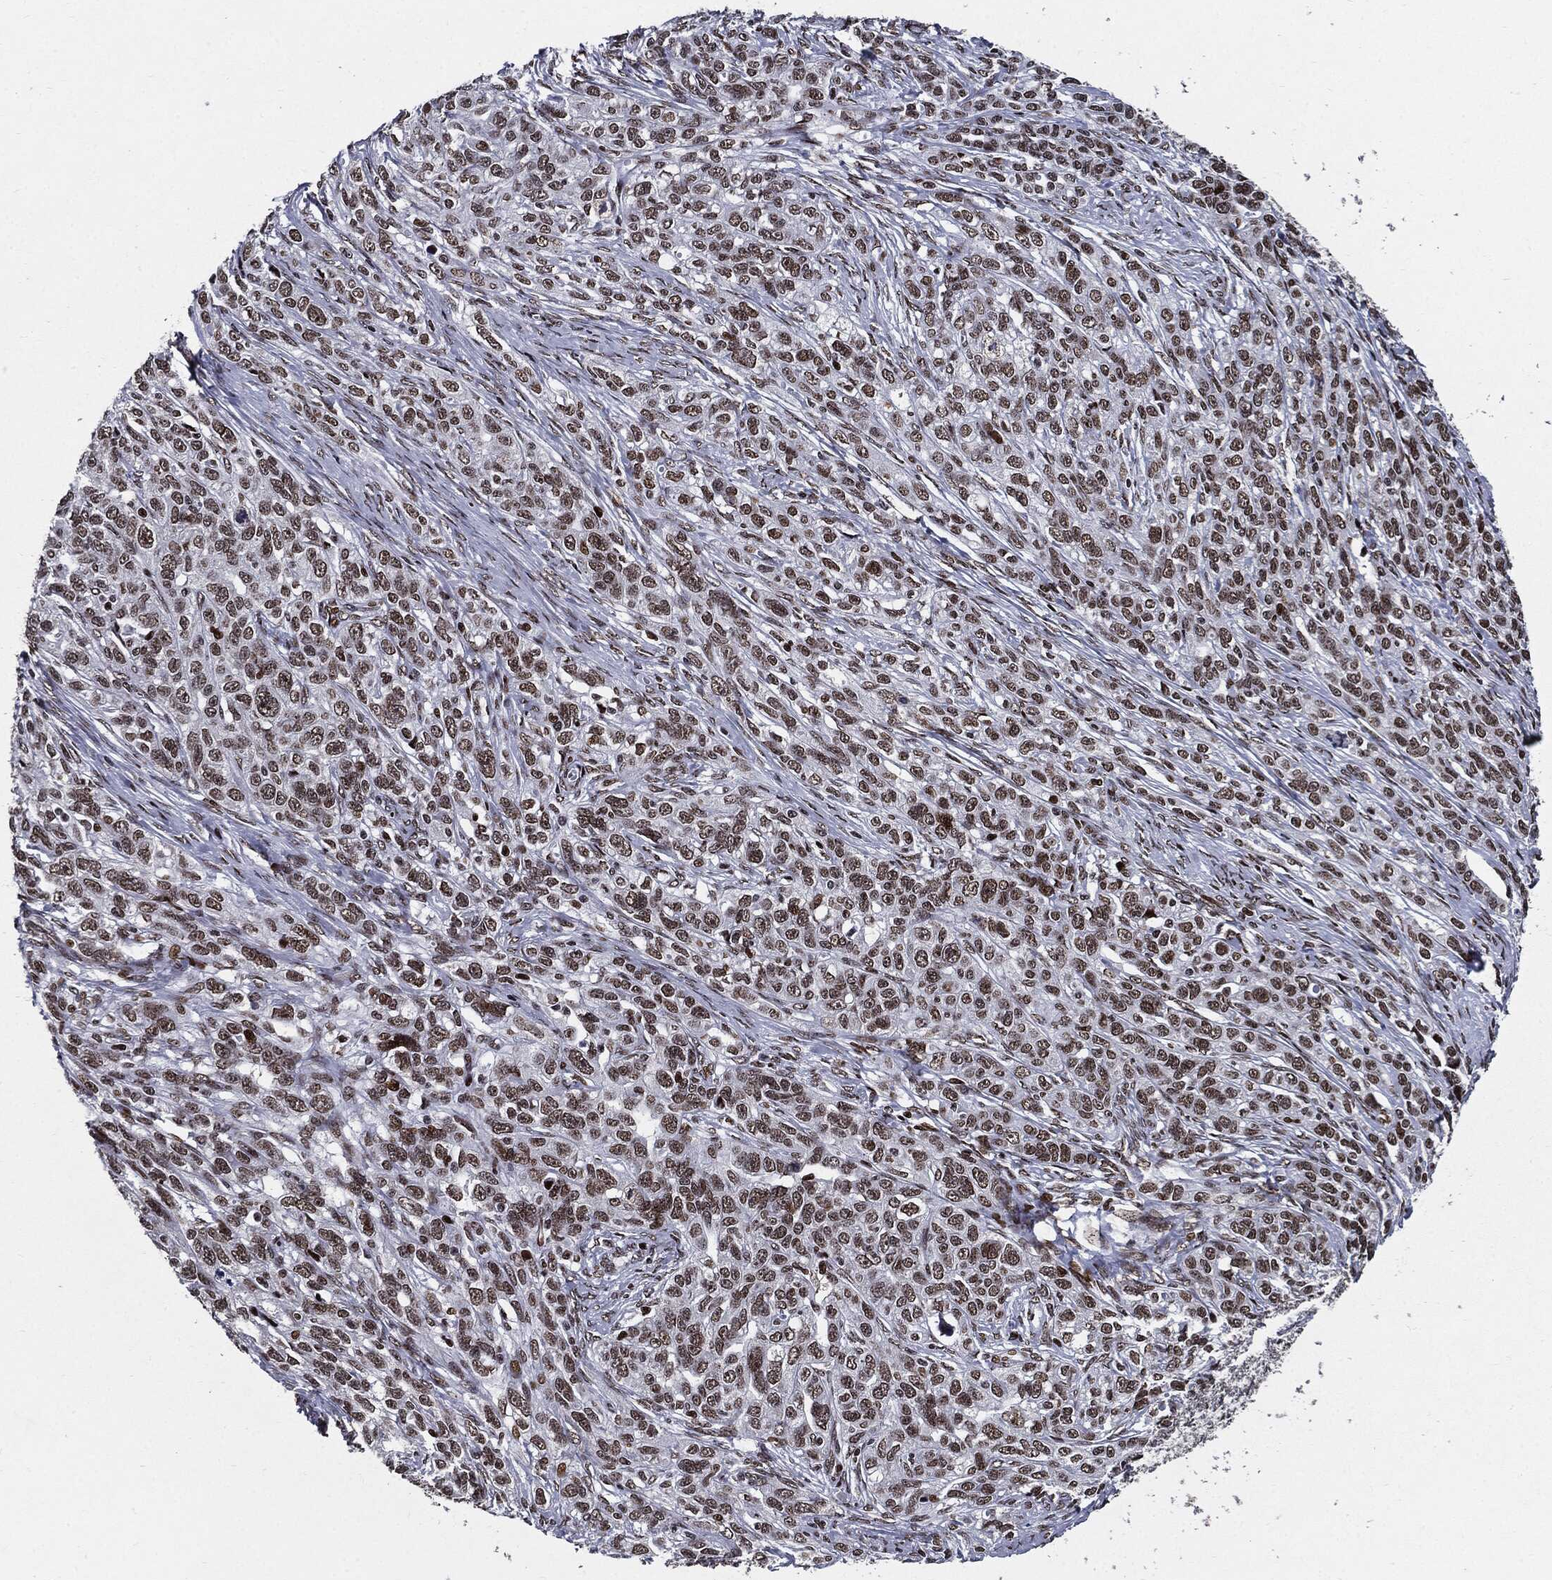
{"staining": {"intensity": "moderate", "quantity": "25%-75%", "location": "nuclear"}, "tissue": "ovarian cancer", "cell_type": "Tumor cells", "image_type": "cancer", "snomed": [{"axis": "morphology", "description": "Cystadenocarcinoma, serous, NOS"}, {"axis": "topography", "description": "Ovary"}], "caption": "Ovarian serous cystadenocarcinoma tissue reveals moderate nuclear positivity in about 25%-75% of tumor cells Using DAB (brown) and hematoxylin (blue) stains, captured at high magnification using brightfield microscopy.", "gene": "ZFP91", "patient": {"sex": "female", "age": 71}}